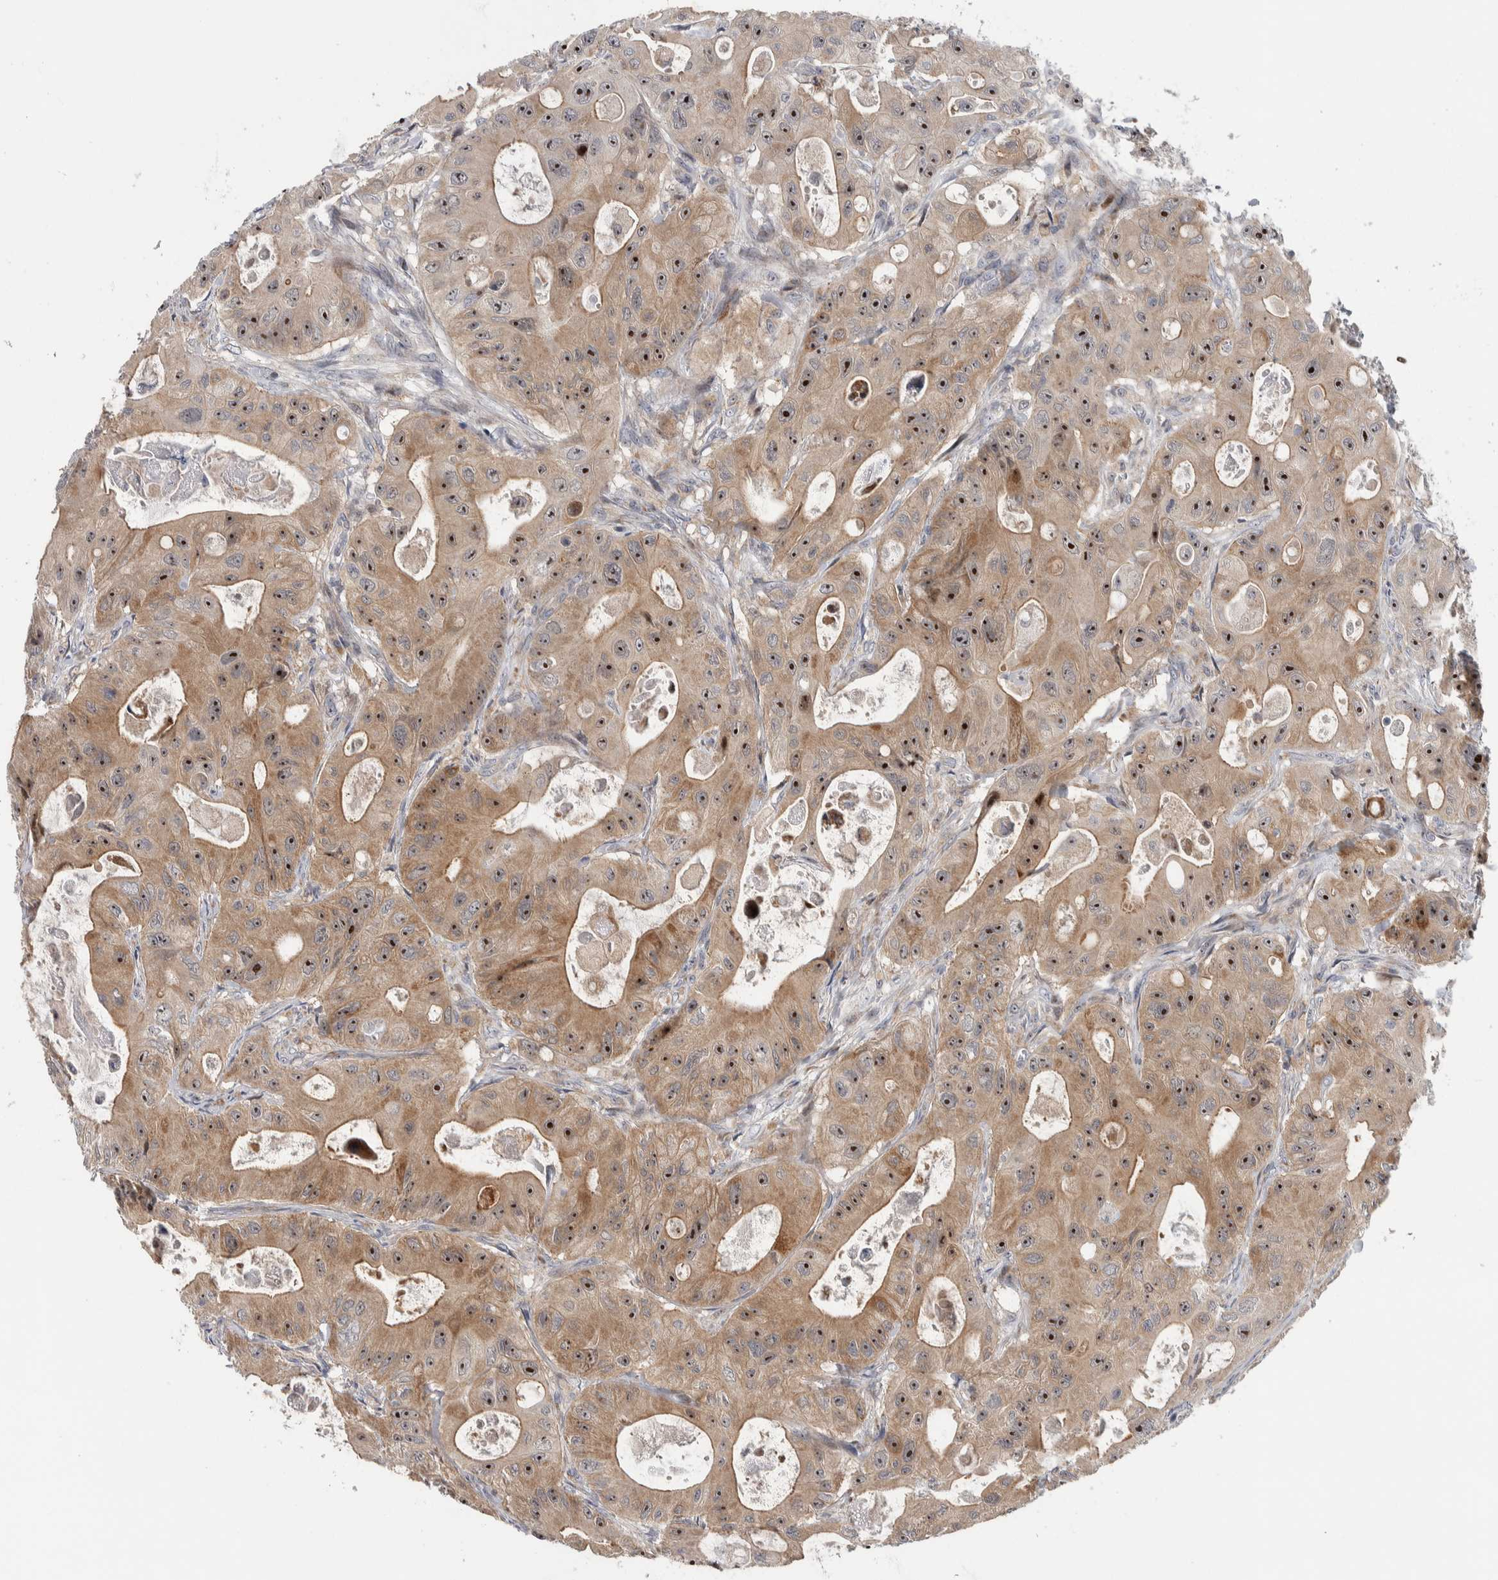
{"staining": {"intensity": "strong", "quantity": ">75%", "location": "nuclear"}, "tissue": "colorectal cancer", "cell_type": "Tumor cells", "image_type": "cancer", "snomed": [{"axis": "morphology", "description": "Adenocarcinoma, NOS"}, {"axis": "topography", "description": "Colon"}], "caption": "DAB (3,3'-diaminobenzidine) immunohistochemical staining of human adenocarcinoma (colorectal) exhibits strong nuclear protein positivity in about >75% of tumor cells. The staining was performed using DAB to visualize the protein expression in brown, while the nuclei were stained in blue with hematoxylin (Magnification: 20x).", "gene": "PRRG4", "patient": {"sex": "female", "age": 46}}